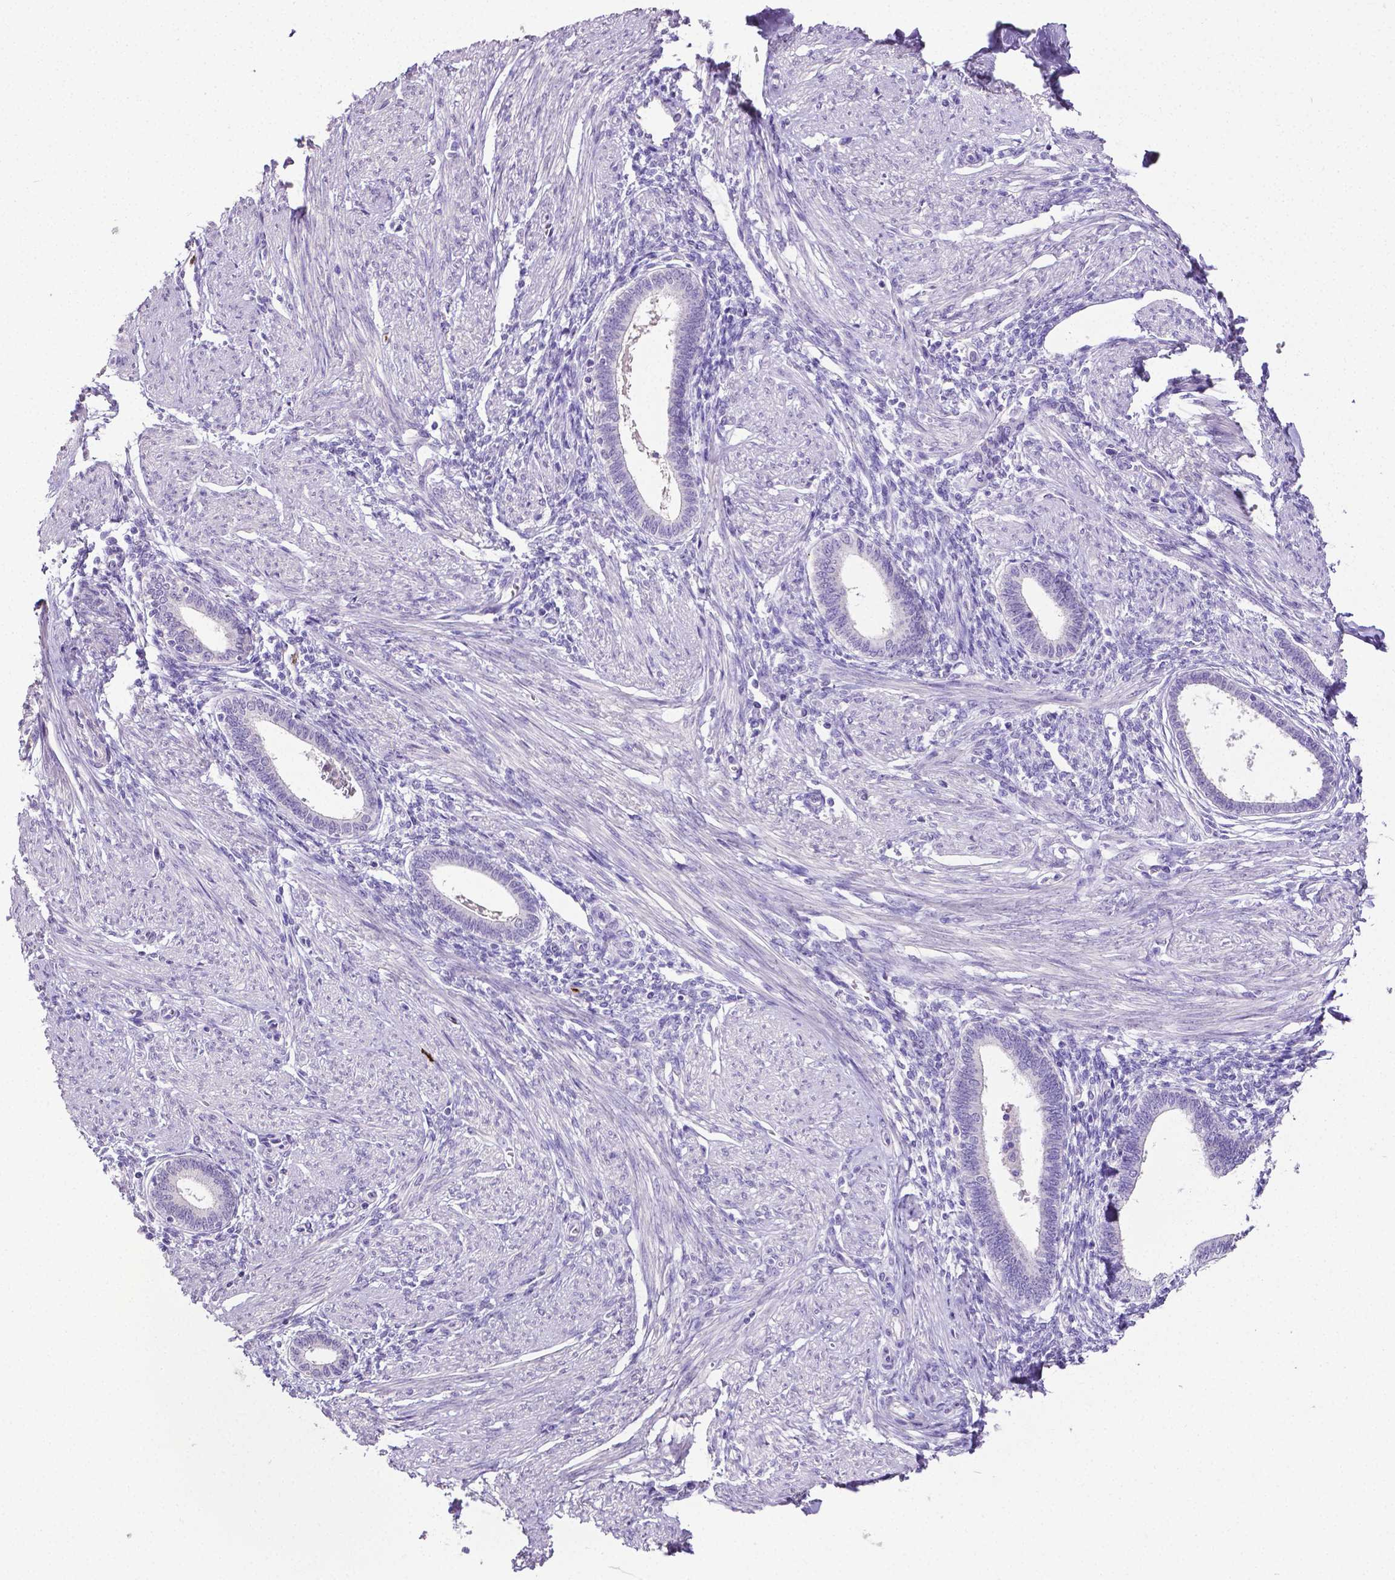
{"staining": {"intensity": "negative", "quantity": "none", "location": "none"}, "tissue": "endometrium", "cell_type": "Cells in endometrial stroma", "image_type": "normal", "snomed": [{"axis": "morphology", "description": "Normal tissue, NOS"}, {"axis": "topography", "description": "Endometrium"}], "caption": "This is a image of IHC staining of unremarkable endometrium, which shows no positivity in cells in endometrial stroma. (Stains: DAB (3,3'-diaminobenzidine) IHC with hematoxylin counter stain, Microscopy: brightfield microscopy at high magnification).", "gene": "MMP9", "patient": {"sex": "female", "age": 42}}